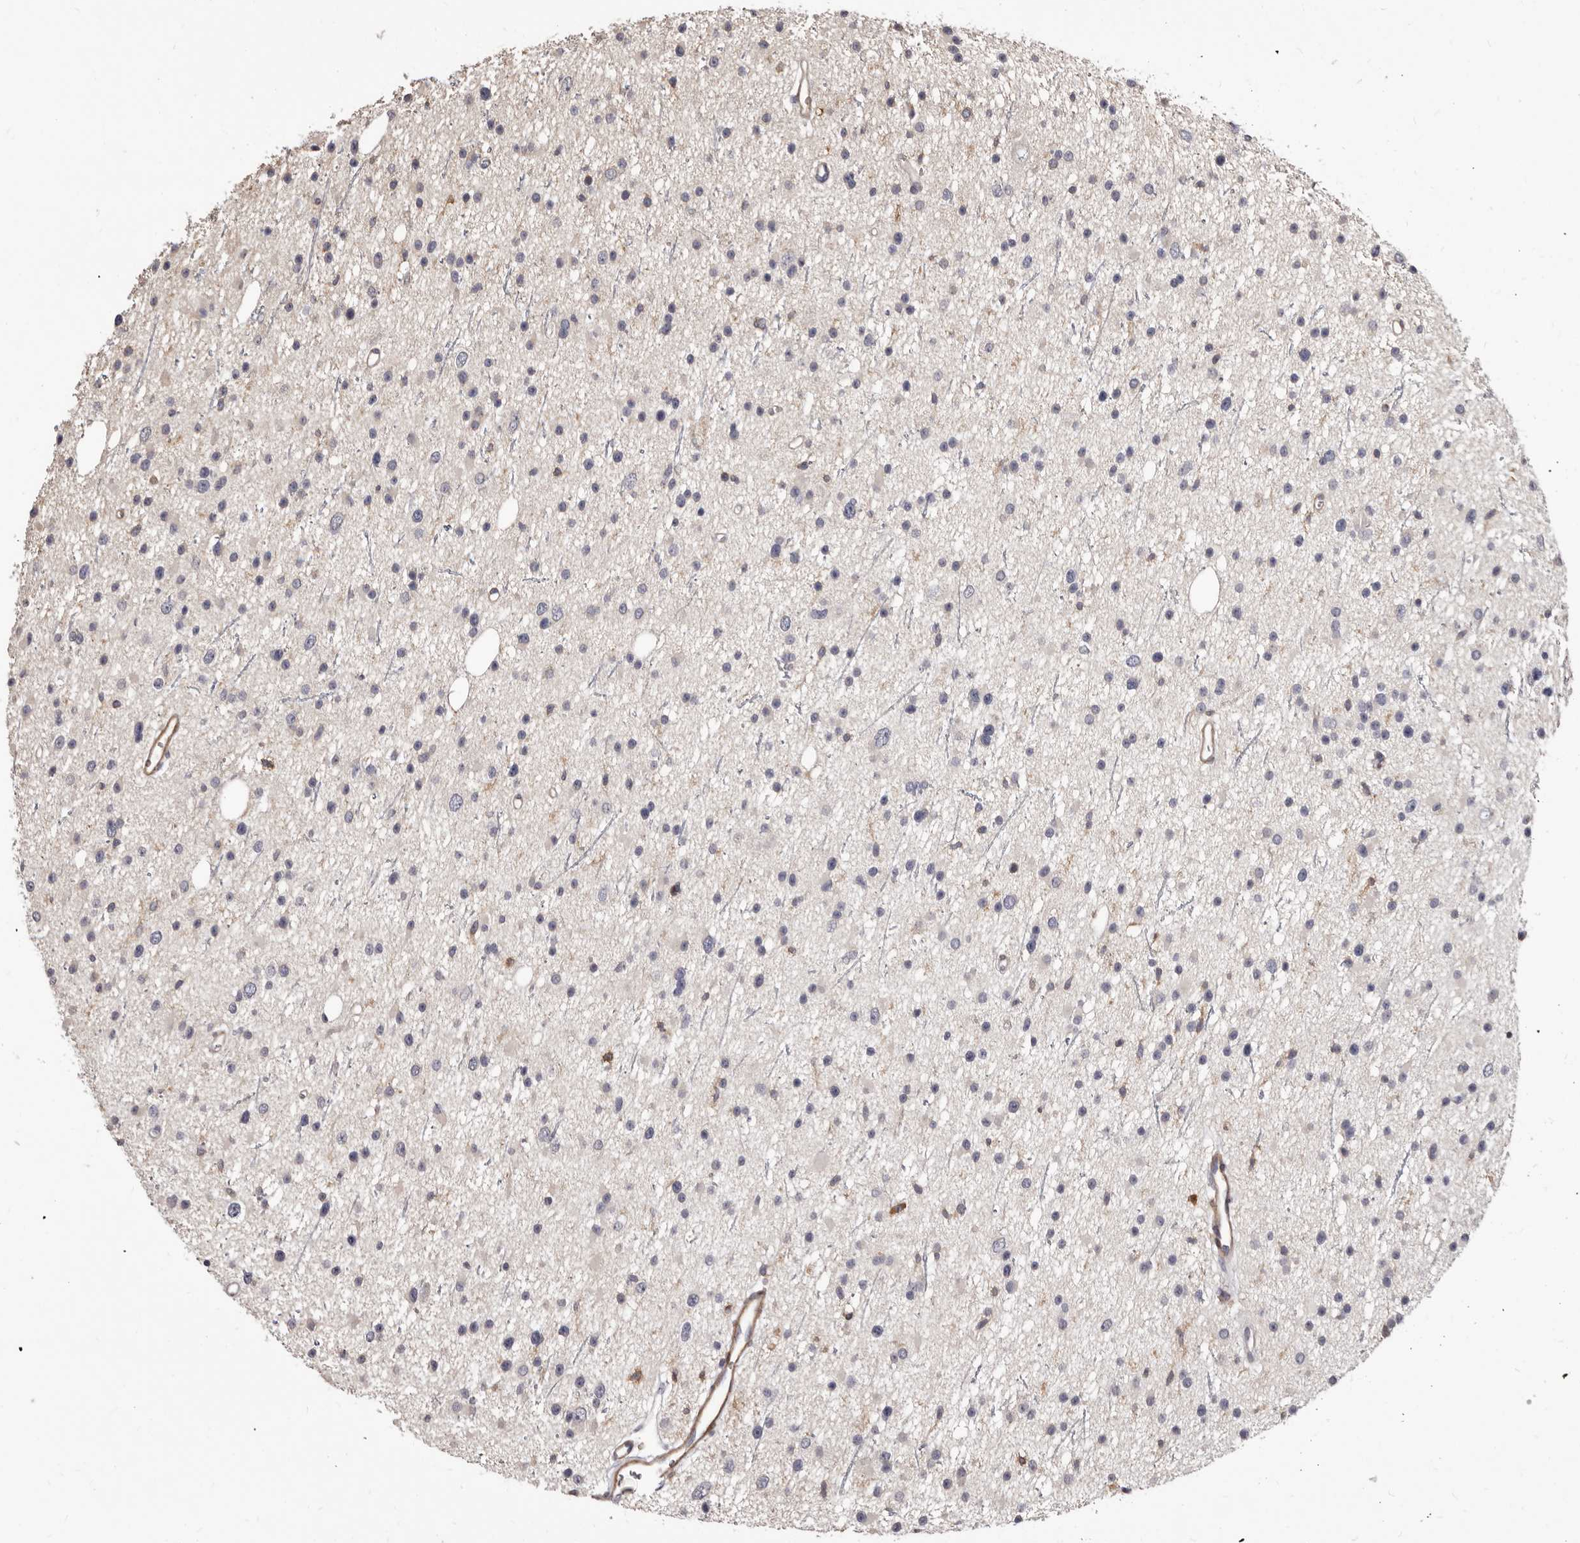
{"staining": {"intensity": "weak", "quantity": "<25%", "location": "cytoplasmic/membranous"}, "tissue": "glioma", "cell_type": "Tumor cells", "image_type": "cancer", "snomed": [{"axis": "morphology", "description": "Glioma, malignant, Low grade"}, {"axis": "topography", "description": "Cerebral cortex"}], "caption": "Immunohistochemistry of human malignant low-grade glioma exhibits no staining in tumor cells.", "gene": "NIBAN1", "patient": {"sex": "female", "age": 39}}